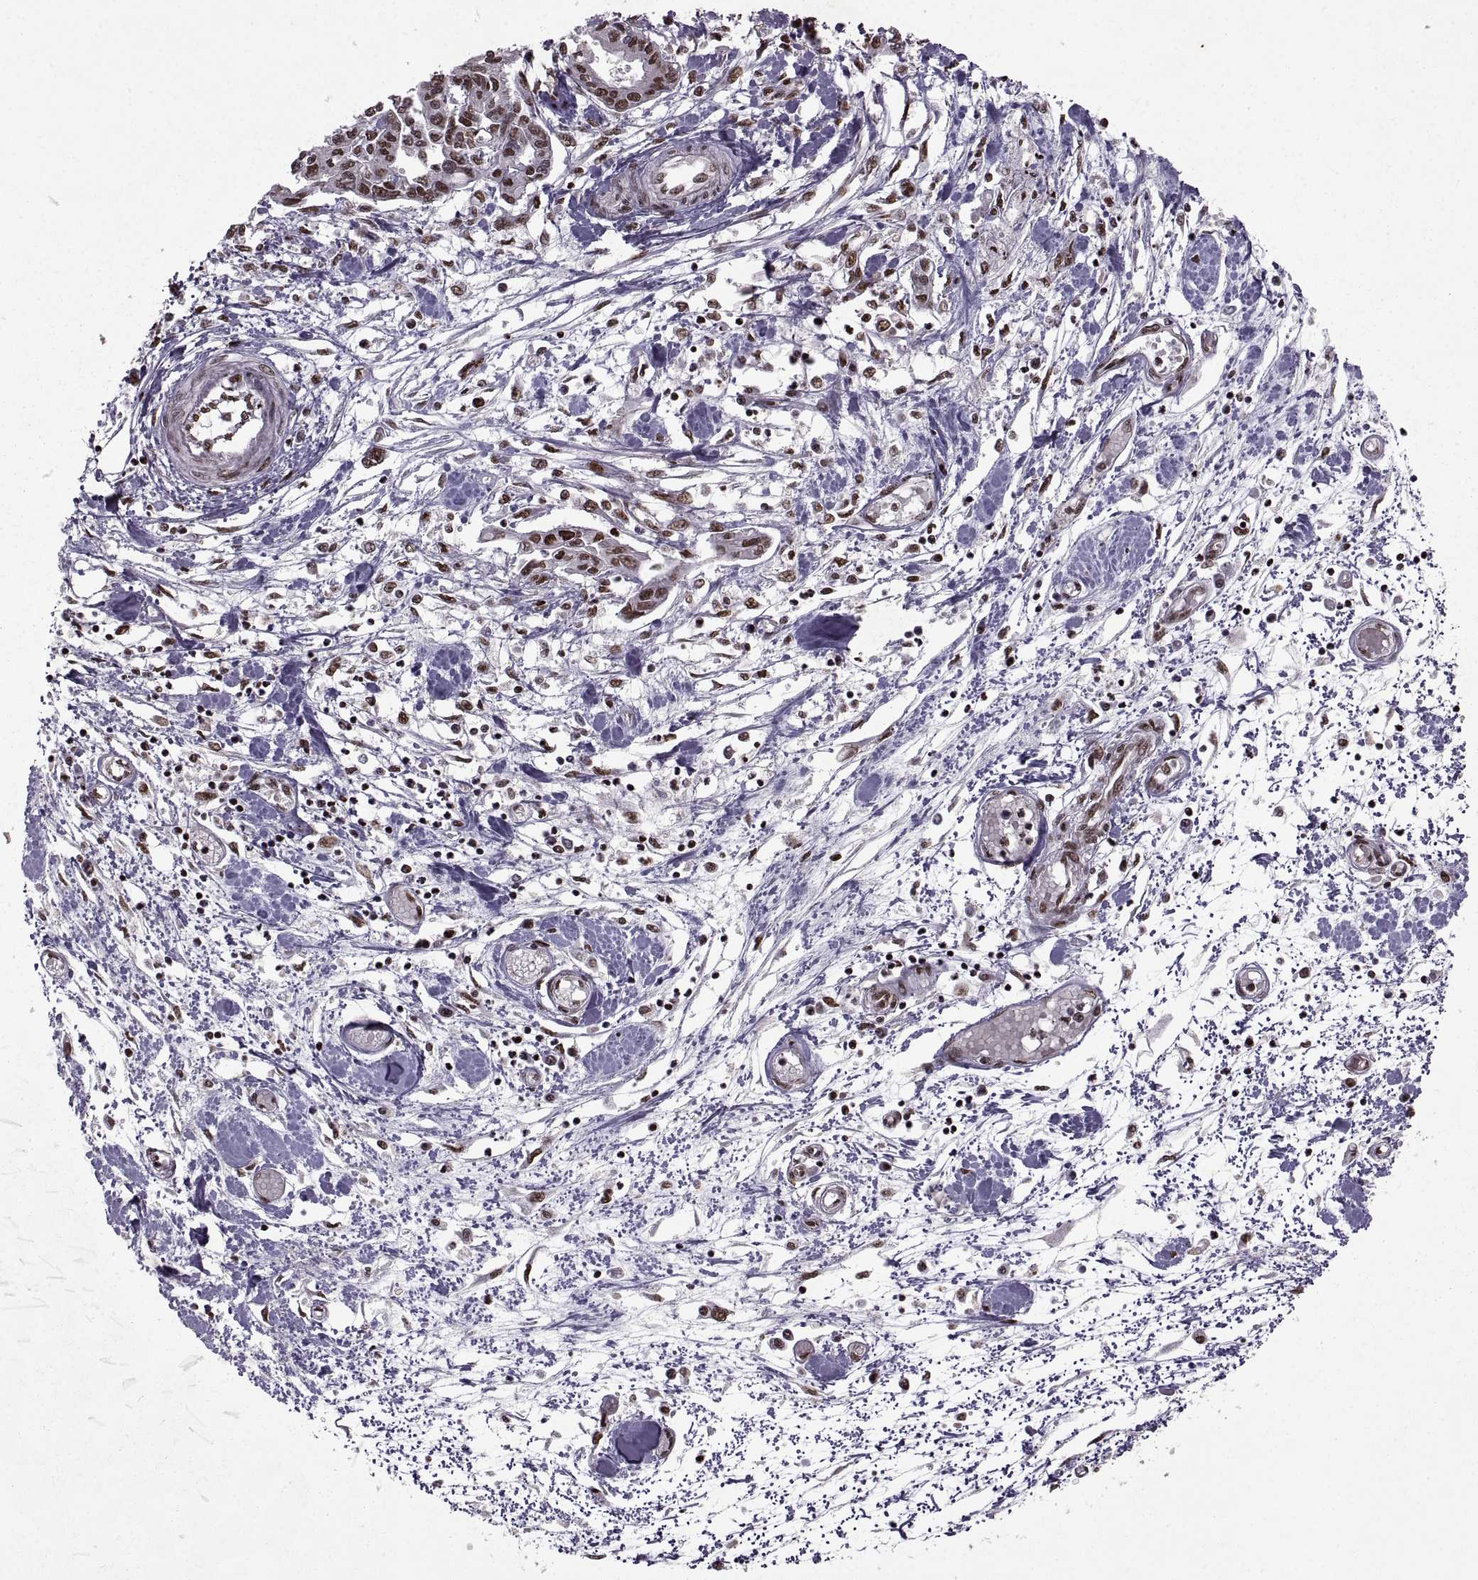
{"staining": {"intensity": "moderate", "quantity": ">75%", "location": "nuclear"}, "tissue": "pancreatic cancer", "cell_type": "Tumor cells", "image_type": "cancer", "snomed": [{"axis": "morphology", "description": "Adenocarcinoma, NOS"}, {"axis": "topography", "description": "Pancreas"}], "caption": "Immunohistochemical staining of human pancreatic cancer exhibits medium levels of moderate nuclear protein expression in about >75% of tumor cells.", "gene": "MT1E", "patient": {"sex": "male", "age": 60}}